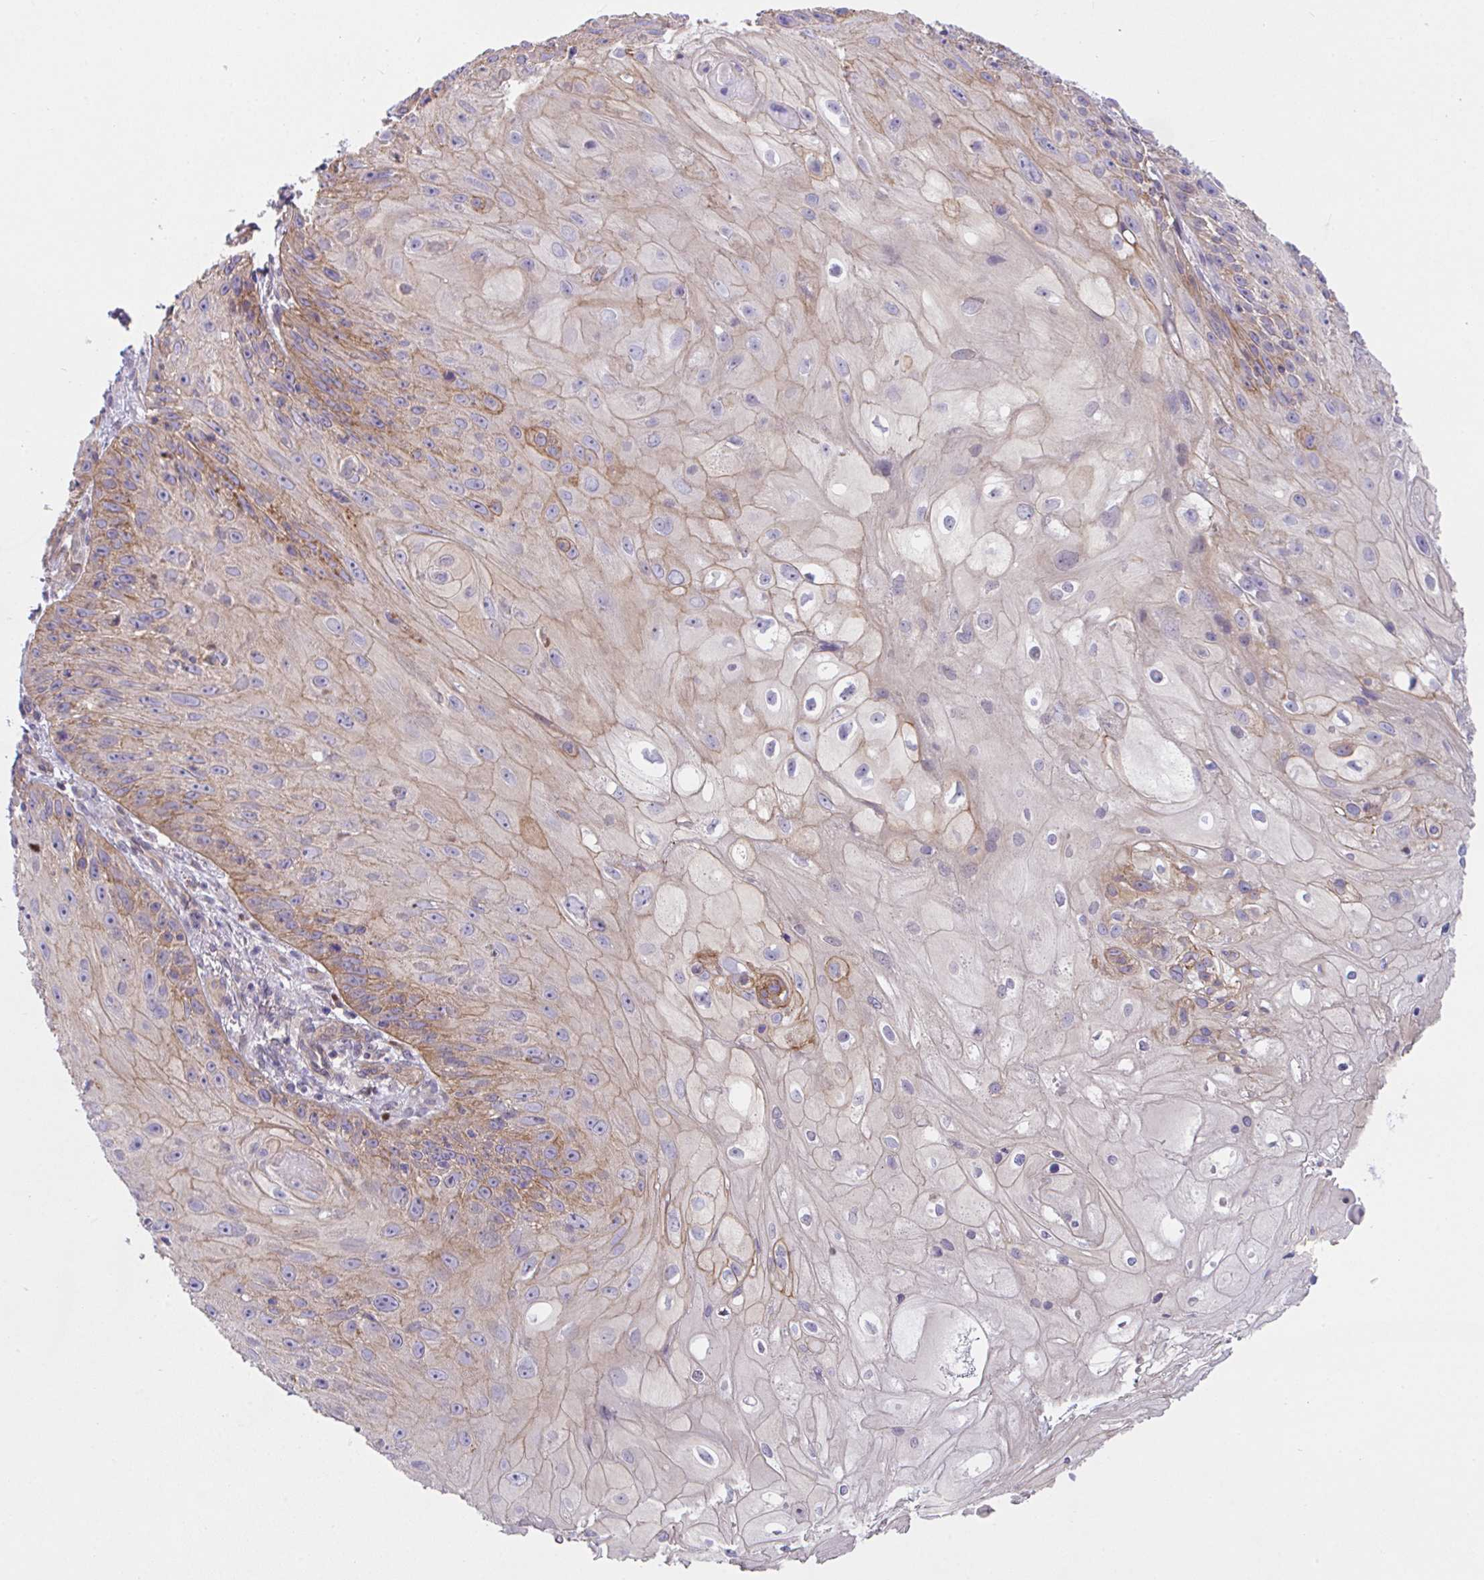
{"staining": {"intensity": "moderate", "quantity": "<25%", "location": "cytoplasmic/membranous"}, "tissue": "skin cancer", "cell_type": "Tumor cells", "image_type": "cancer", "snomed": [{"axis": "morphology", "description": "Squamous cell carcinoma, NOS"}, {"axis": "topography", "description": "Skin"}, {"axis": "topography", "description": "Vulva"}], "caption": "A low amount of moderate cytoplasmic/membranous positivity is appreciated in approximately <25% of tumor cells in skin cancer (squamous cell carcinoma) tissue.", "gene": "ZBED3", "patient": {"sex": "female", "age": 76}}